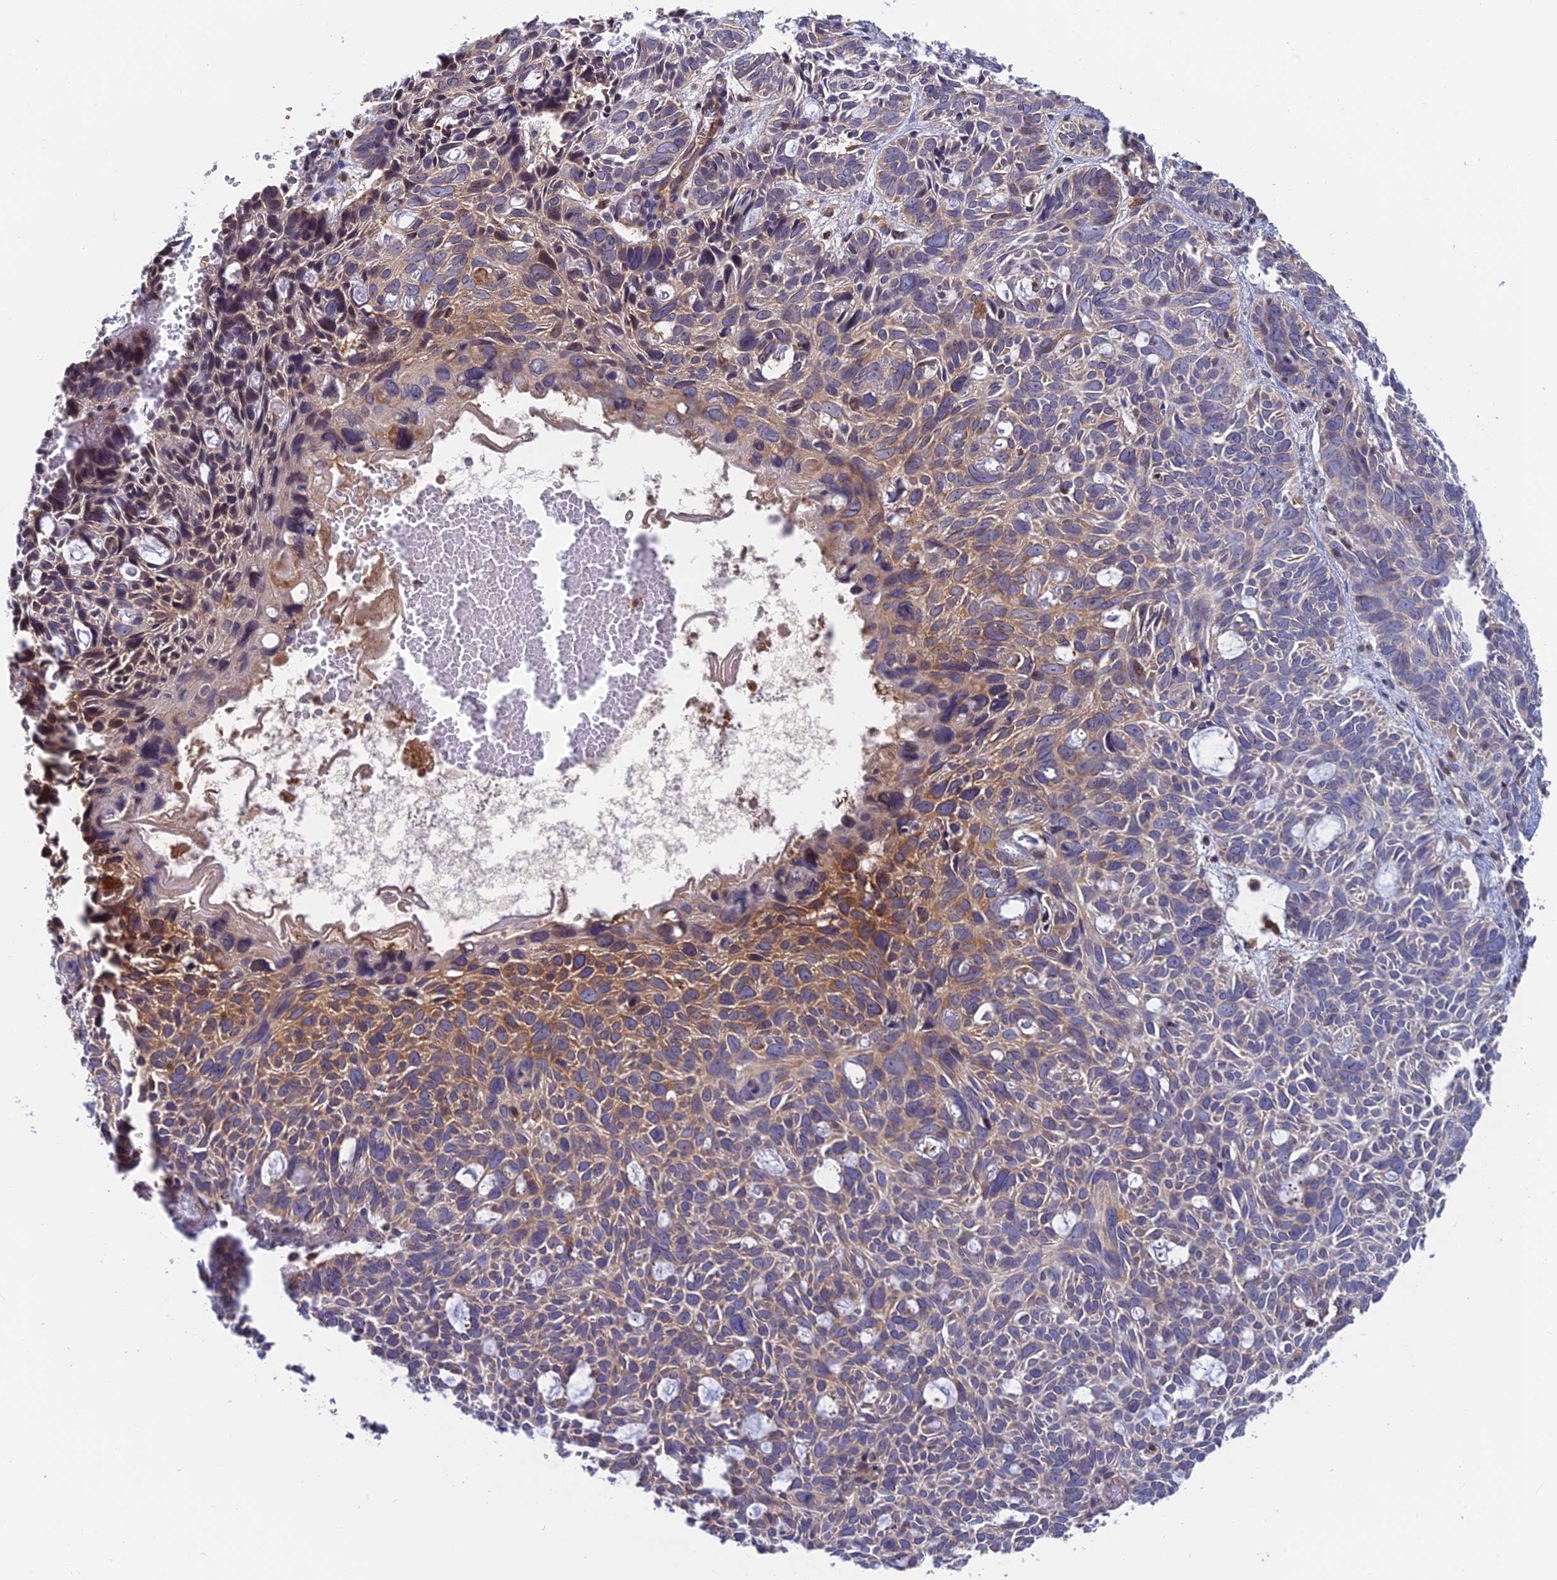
{"staining": {"intensity": "moderate", "quantity": "<25%", "location": "cytoplasmic/membranous"}, "tissue": "skin cancer", "cell_type": "Tumor cells", "image_type": "cancer", "snomed": [{"axis": "morphology", "description": "Basal cell carcinoma"}, {"axis": "topography", "description": "Skin"}], "caption": "Immunohistochemical staining of human skin cancer demonstrates low levels of moderate cytoplasmic/membranous staining in about <25% of tumor cells.", "gene": "IPO5", "patient": {"sex": "male", "age": 69}}